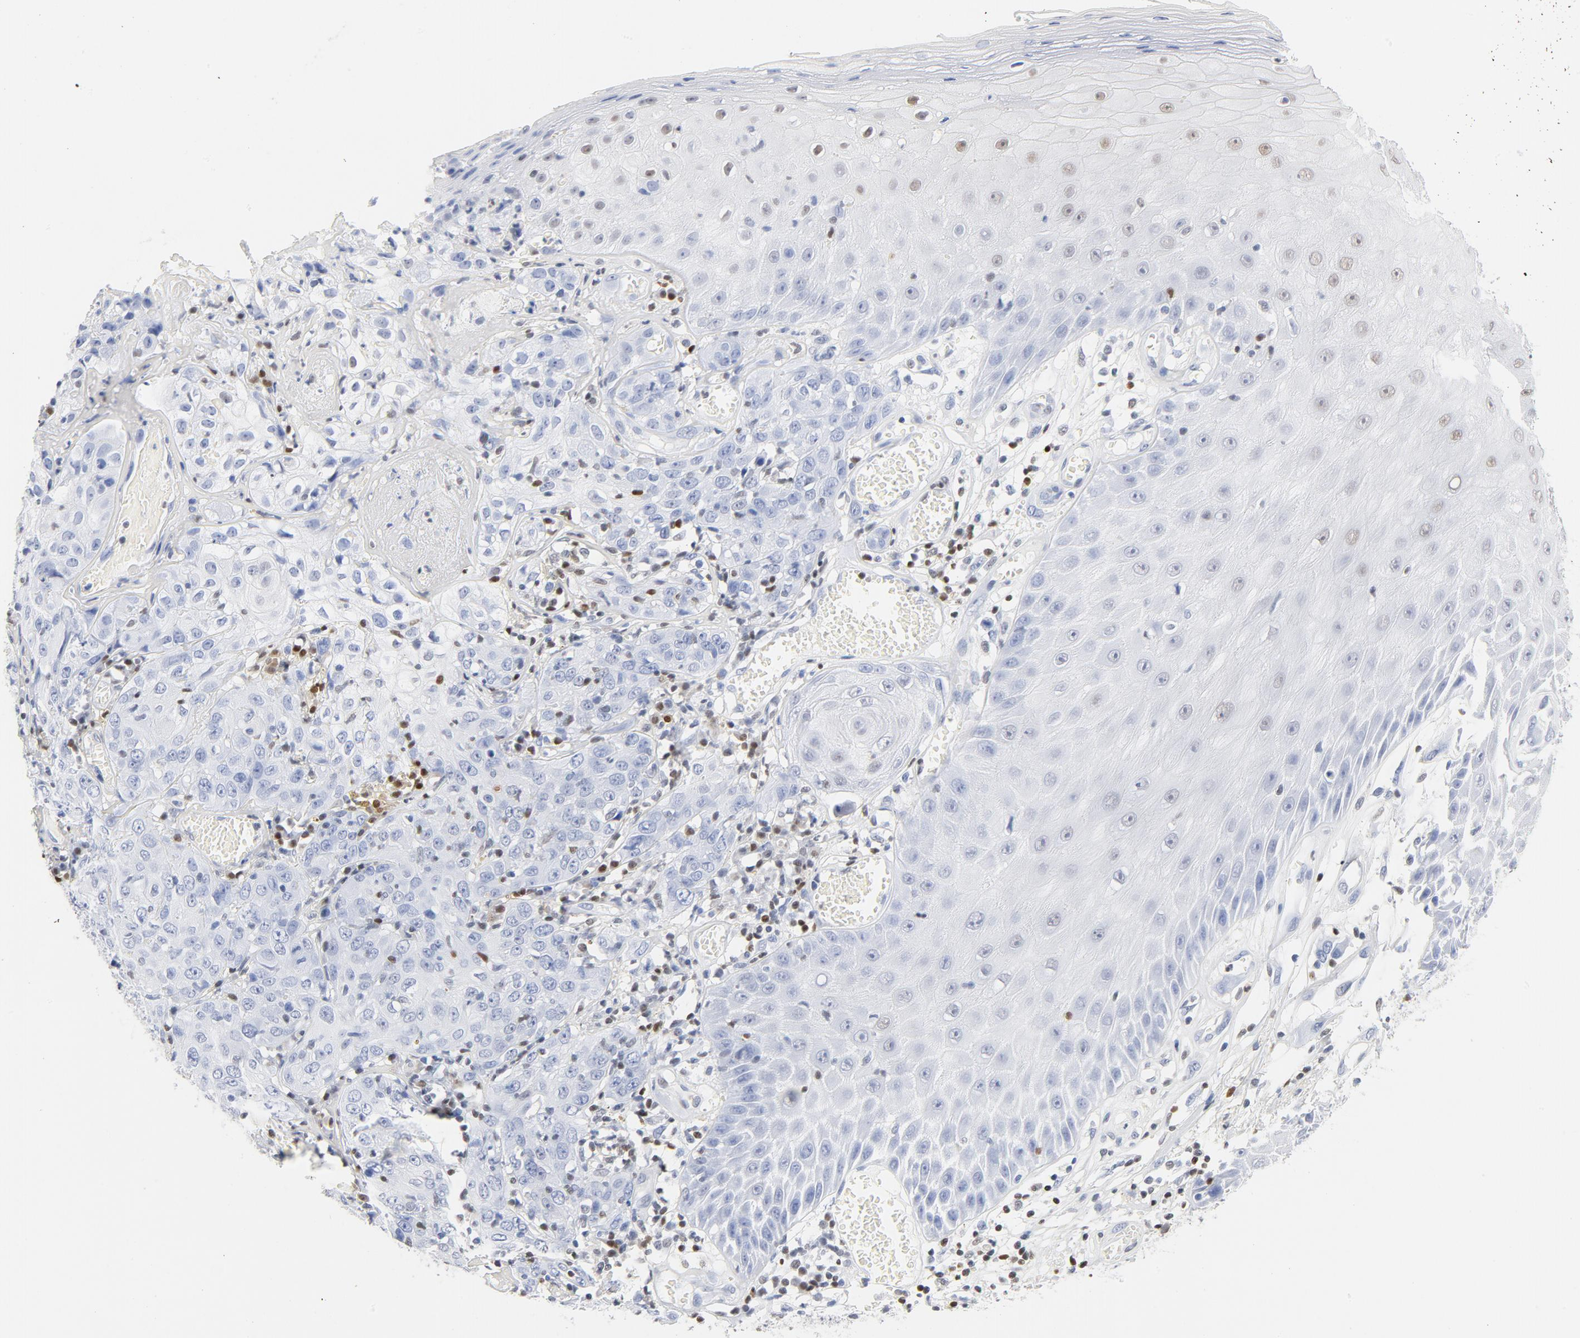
{"staining": {"intensity": "weak", "quantity": "<25%", "location": "nuclear"}, "tissue": "skin cancer", "cell_type": "Tumor cells", "image_type": "cancer", "snomed": [{"axis": "morphology", "description": "Squamous cell carcinoma, NOS"}, {"axis": "topography", "description": "Skin"}], "caption": "High power microscopy image of an immunohistochemistry micrograph of skin cancer (squamous cell carcinoma), revealing no significant expression in tumor cells. The staining is performed using DAB brown chromogen with nuclei counter-stained in using hematoxylin.", "gene": "CDKN1B", "patient": {"sex": "male", "age": 65}}